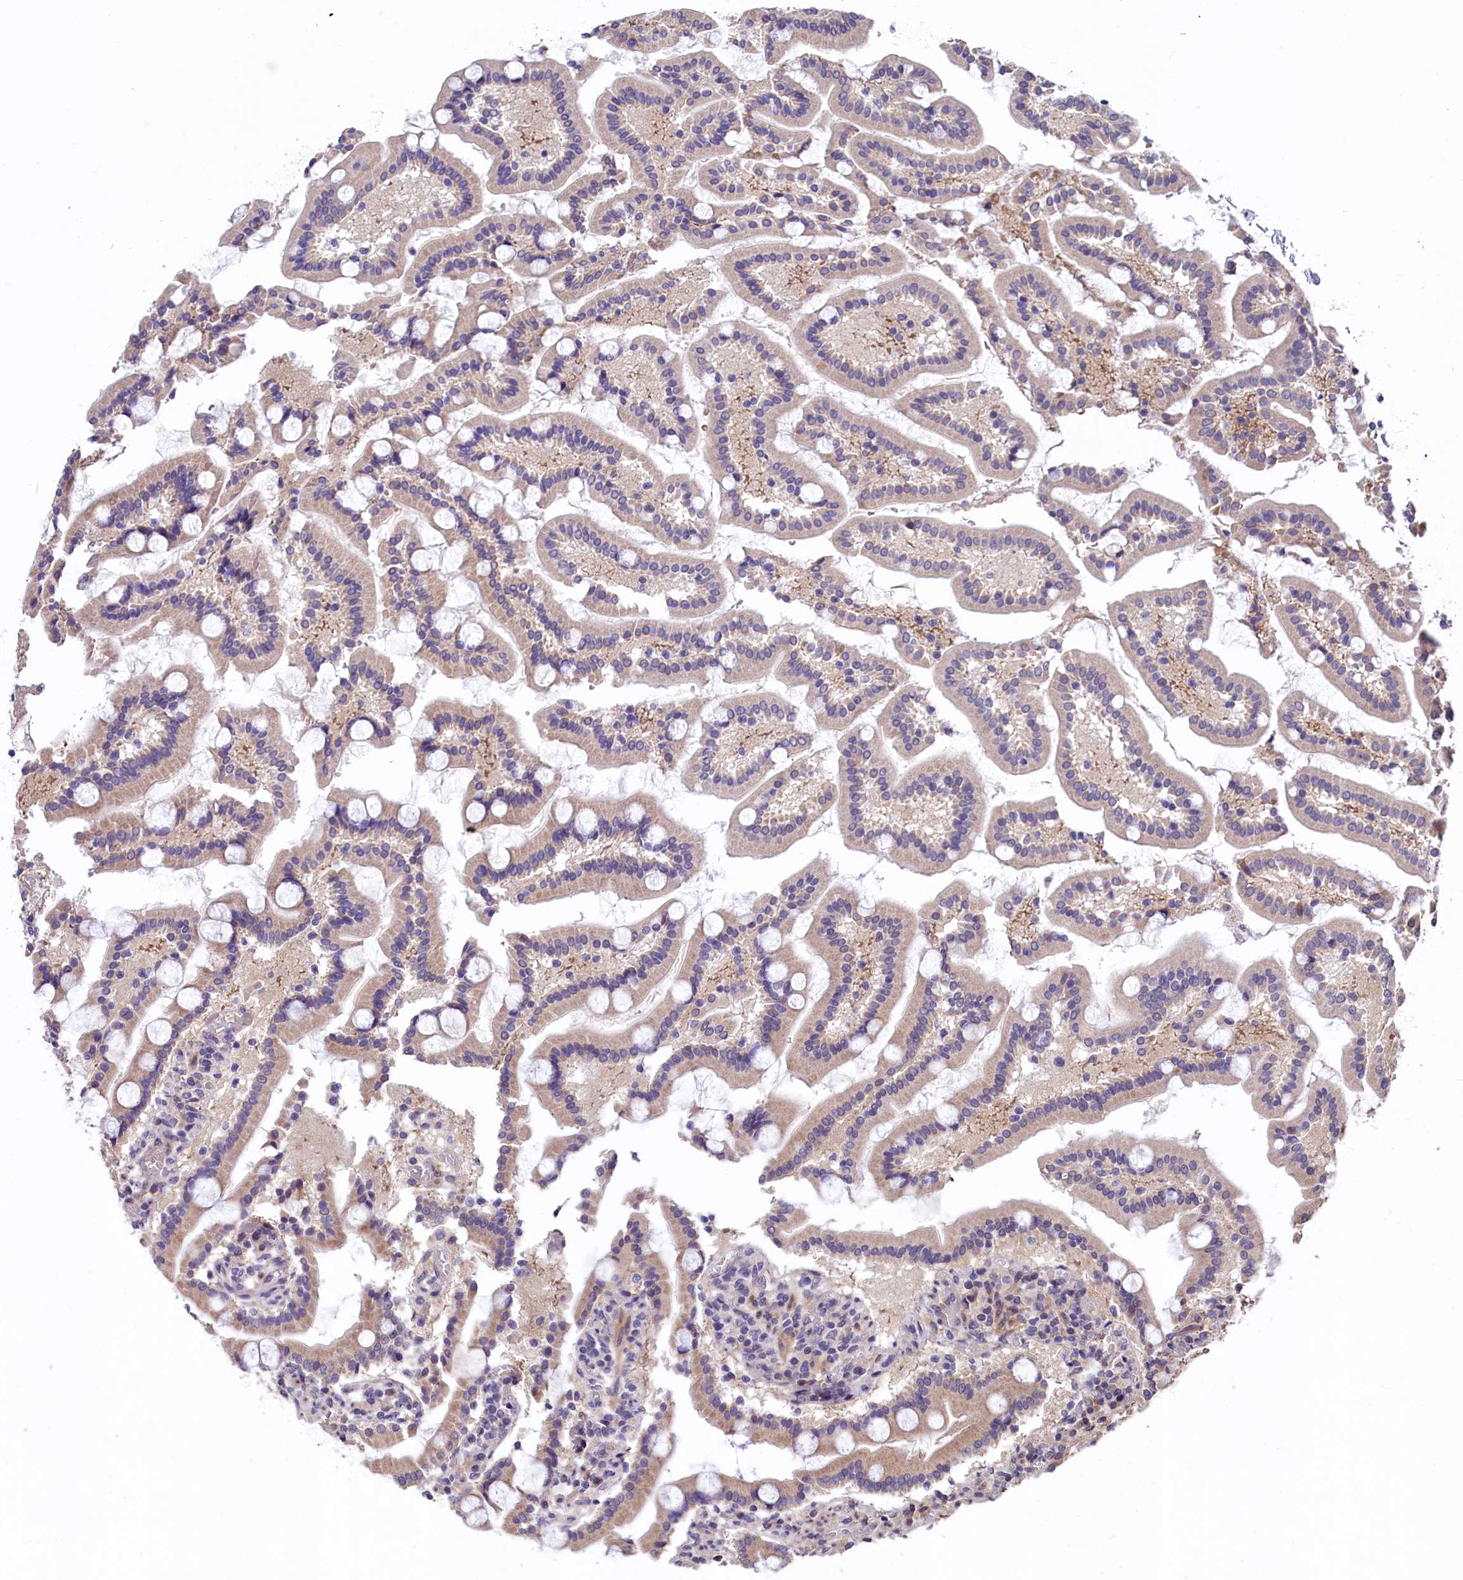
{"staining": {"intensity": "moderate", "quantity": "25%-75%", "location": "cytoplasmic/membranous"}, "tissue": "duodenum", "cell_type": "Glandular cells", "image_type": "normal", "snomed": [{"axis": "morphology", "description": "Normal tissue, NOS"}, {"axis": "topography", "description": "Duodenum"}], "caption": "Normal duodenum exhibits moderate cytoplasmic/membranous positivity in approximately 25%-75% of glandular cells.", "gene": "SLC39A6", "patient": {"sex": "male", "age": 55}}